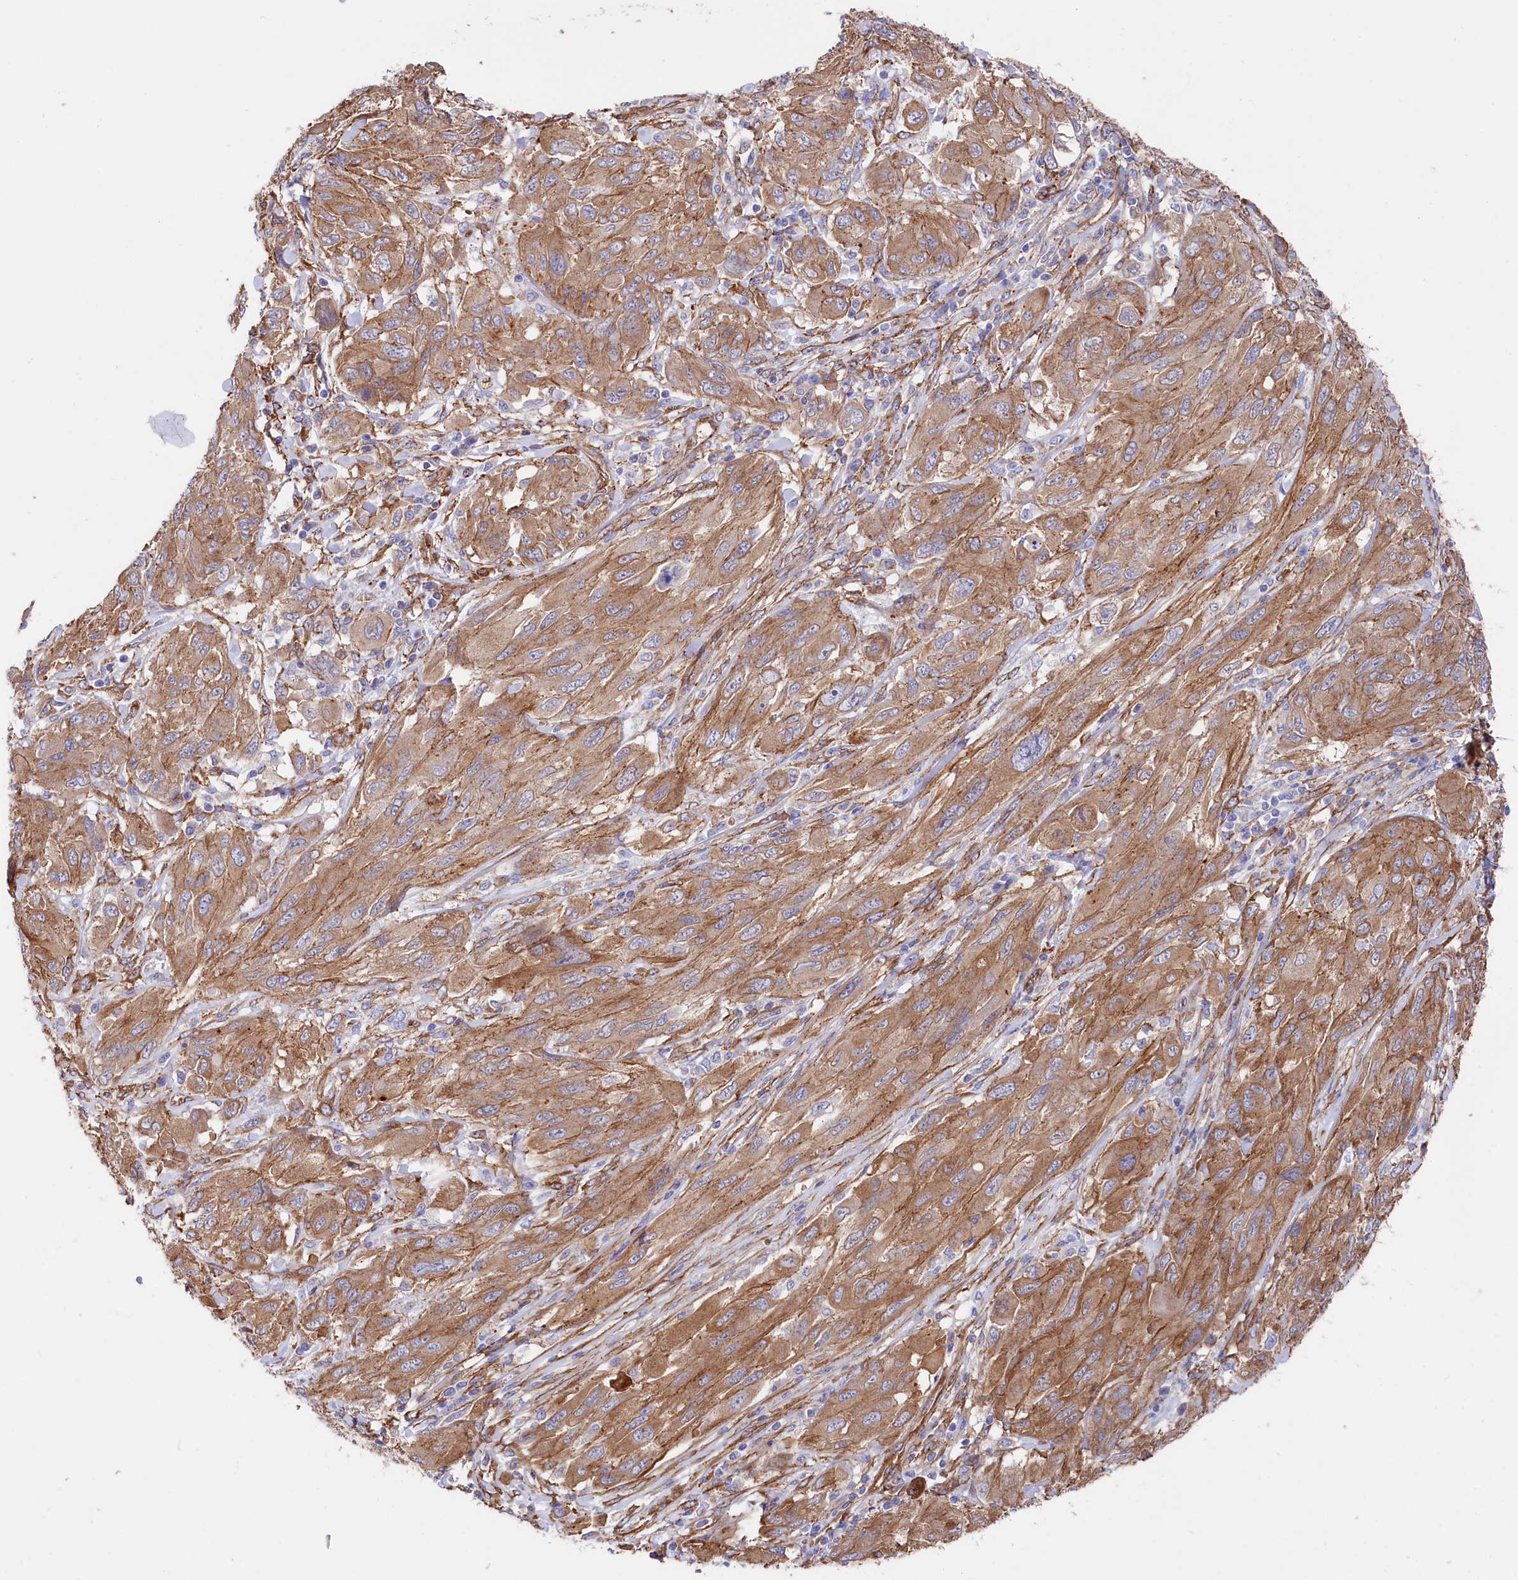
{"staining": {"intensity": "moderate", "quantity": ">75%", "location": "cytoplasmic/membranous"}, "tissue": "melanoma", "cell_type": "Tumor cells", "image_type": "cancer", "snomed": [{"axis": "morphology", "description": "Malignant melanoma, NOS"}, {"axis": "topography", "description": "Skin"}], "caption": "The image displays staining of malignant melanoma, revealing moderate cytoplasmic/membranous protein expression (brown color) within tumor cells.", "gene": "TNKS1BP1", "patient": {"sex": "female", "age": 91}}